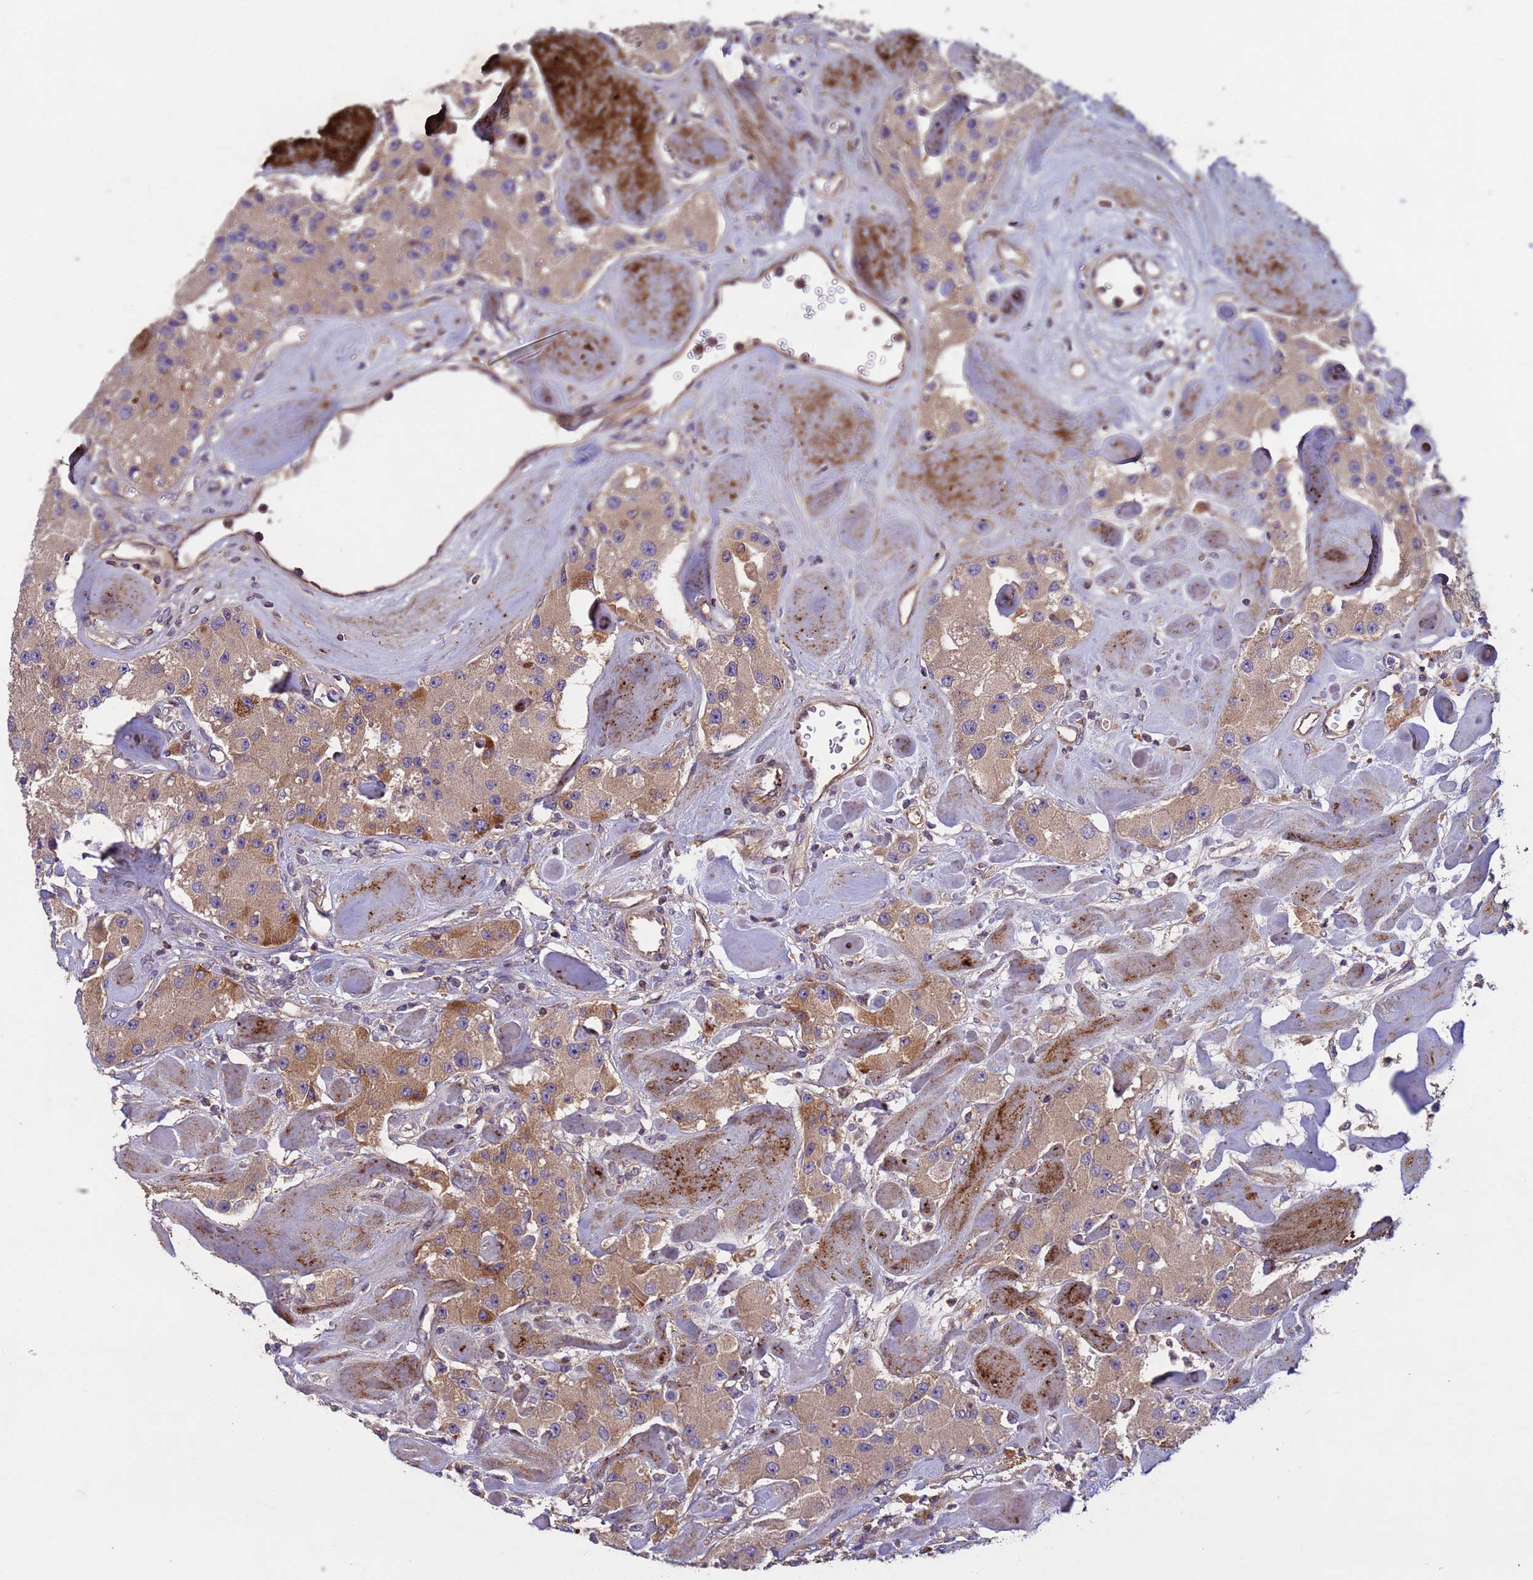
{"staining": {"intensity": "weak", "quantity": ">75%", "location": "cytoplasmic/membranous"}, "tissue": "carcinoid", "cell_type": "Tumor cells", "image_type": "cancer", "snomed": [{"axis": "morphology", "description": "Carcinoid, malignant, NOS"}, {"axis": "topography", "description": "Pancreas"}], "caption": "Human carcinoid (malignant) stained with a protein marker reveals weak staining in tumor cells.", "gene": "RAB10", "patient": {"sex": "male", "age": 41}}